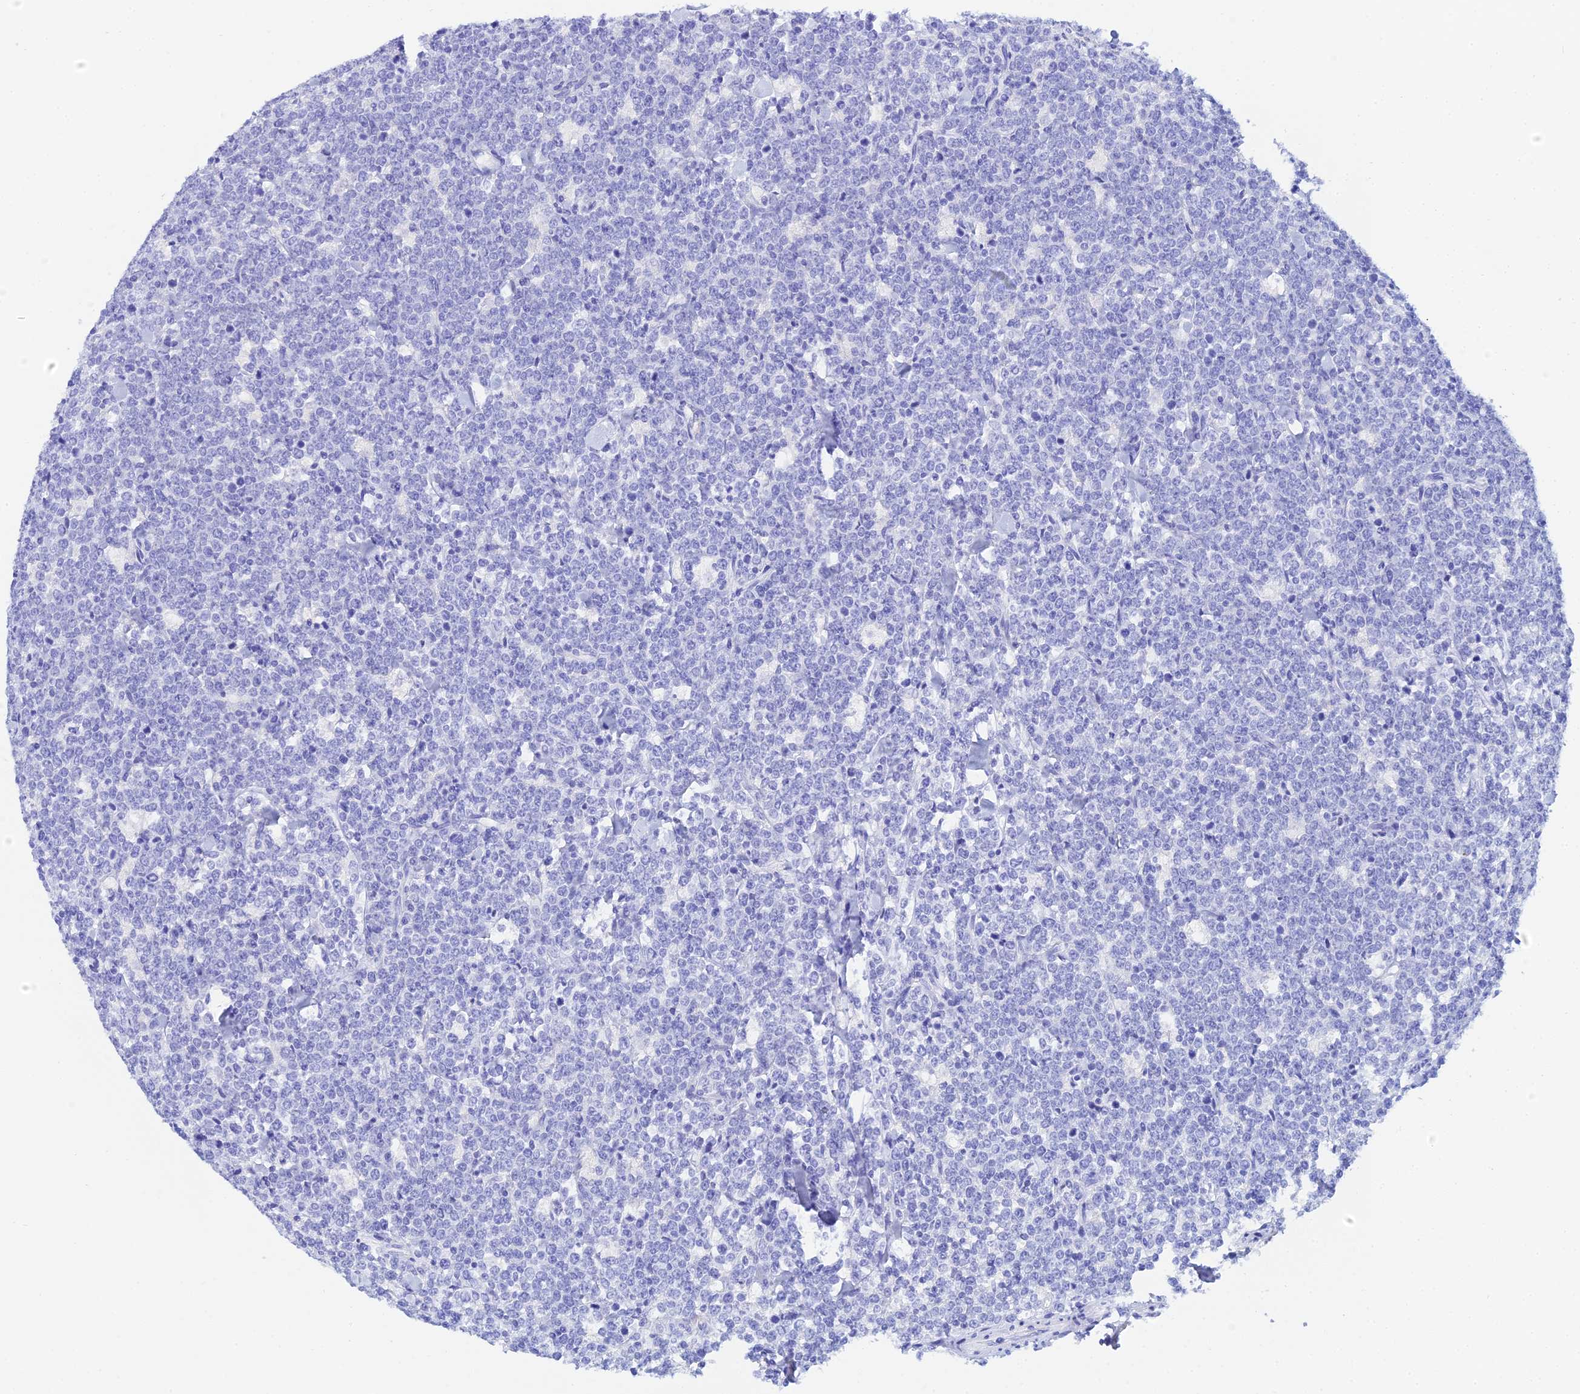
{"staining": {"intensity": "negative", "quantity": "none", "location": "none"}, "tissue": "lymphoma", "cell_type": "Tumor cells", "image_type": "cancer", "snomed": [{"axis": "morphology", "description": "Malignant lymphoma, non-Hodgkin's type, High grade"}, {"axis": "topography", "description": "Small intestine"}], "caption": "DAB immunohistochemical staining of human lymphoma reveals no significant positivity in tumor cells.", "gene": "CELA3A", "patient": {"sex": "male", "age": 8}}